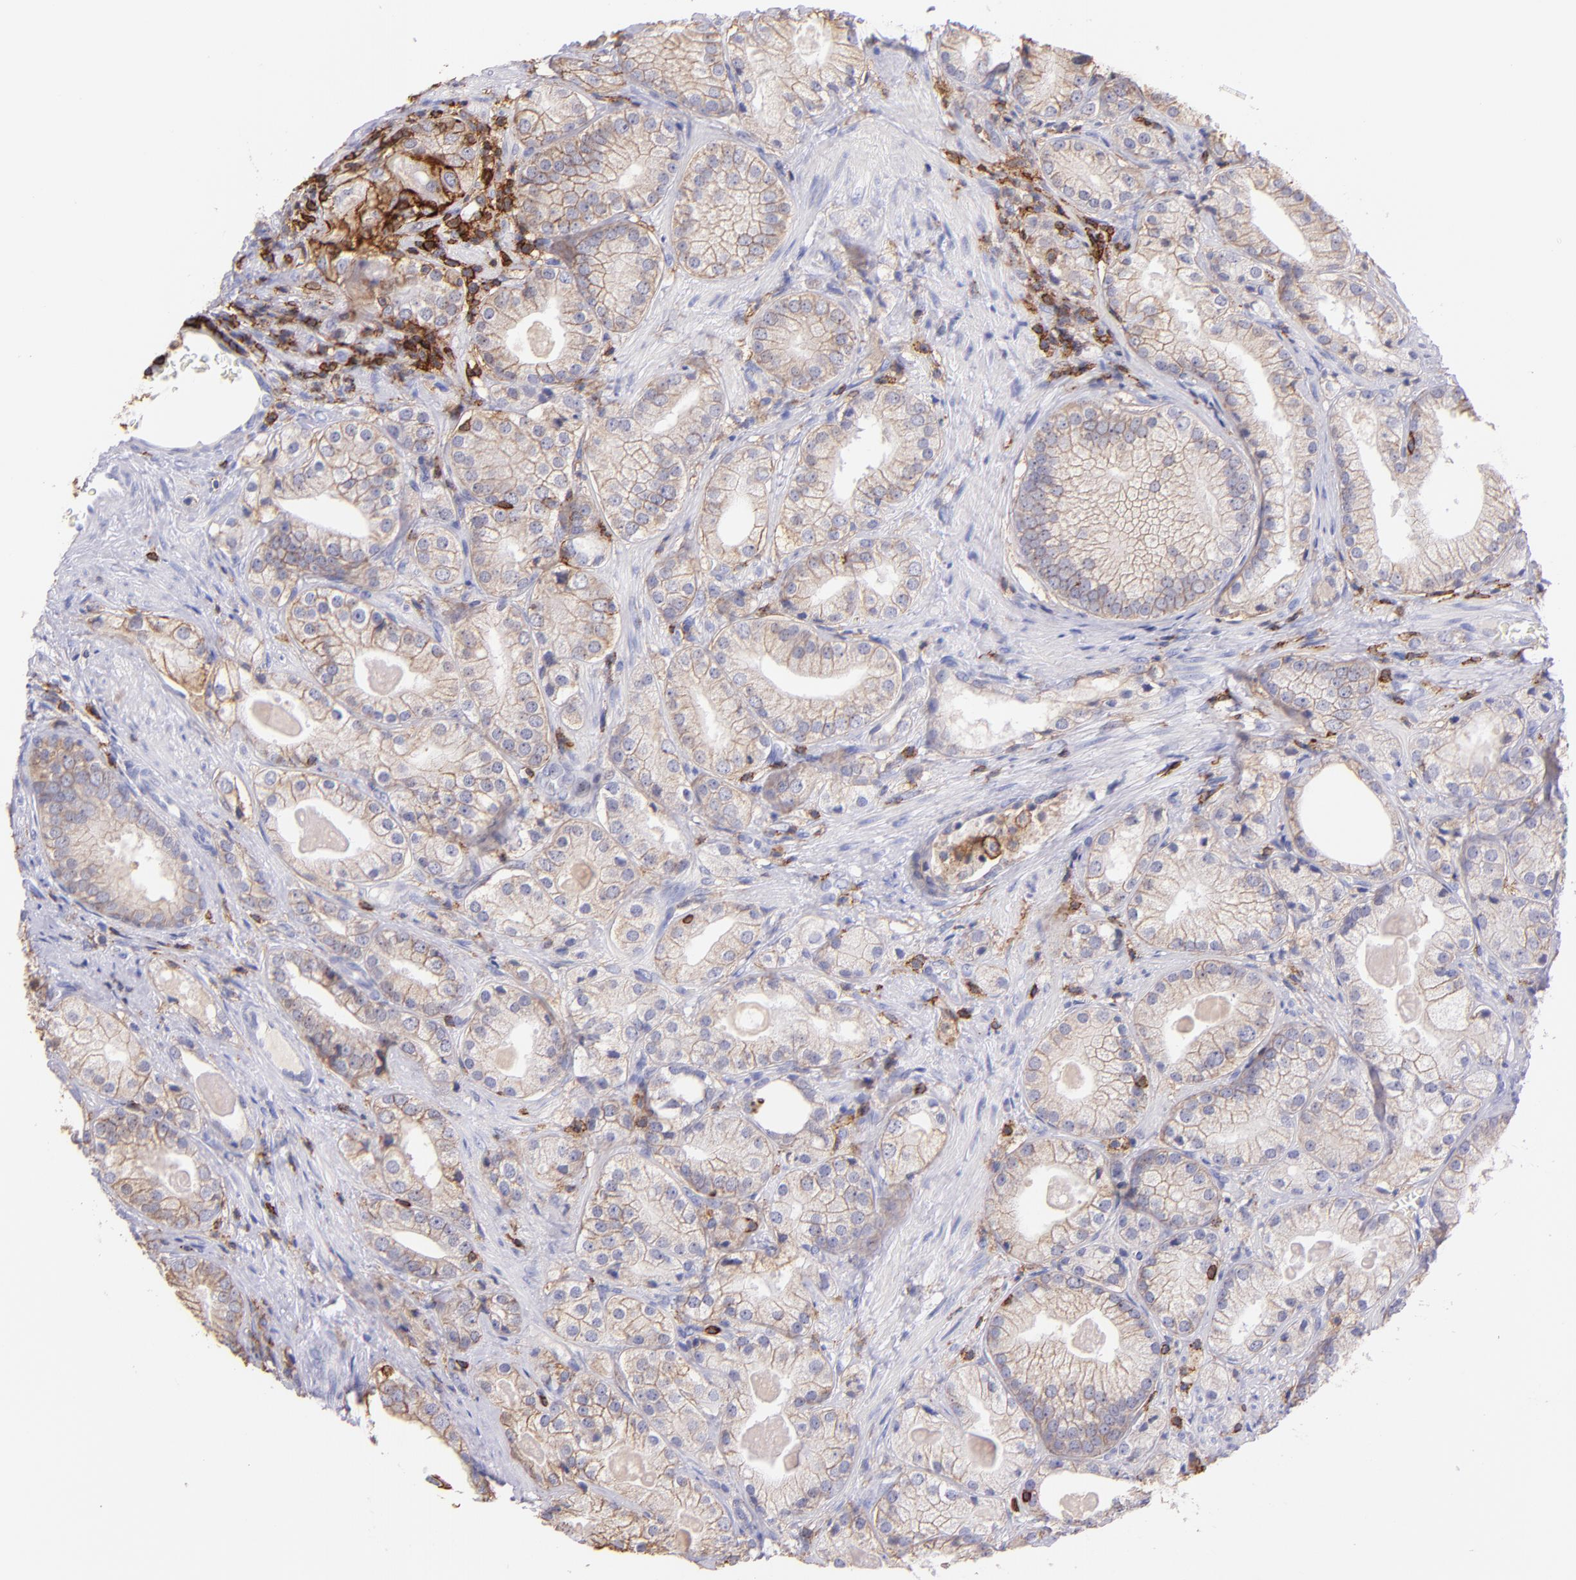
{"staining": {"intensity": "weak", "quantity": ">75%", "location": "cytoplasmic/membranous"}, "tissue": "prostate cancer", "cell_type": "Tumor cells", "image_type": "cancer", "snomed": [{"axis": "morphology", "description": "Adenocarcinoma, Low grade"}, {"axis": "topography", "description": "Prostate"}], "caption": "Protein expression analysis of prostate cancer (low-grade adenocarcinoma) exhibits weak cytoplasmic/membranous staining in approximately >75% of tumor cells.", "gene": "SPN", "patient": {"sex": "male", "age": 69}}